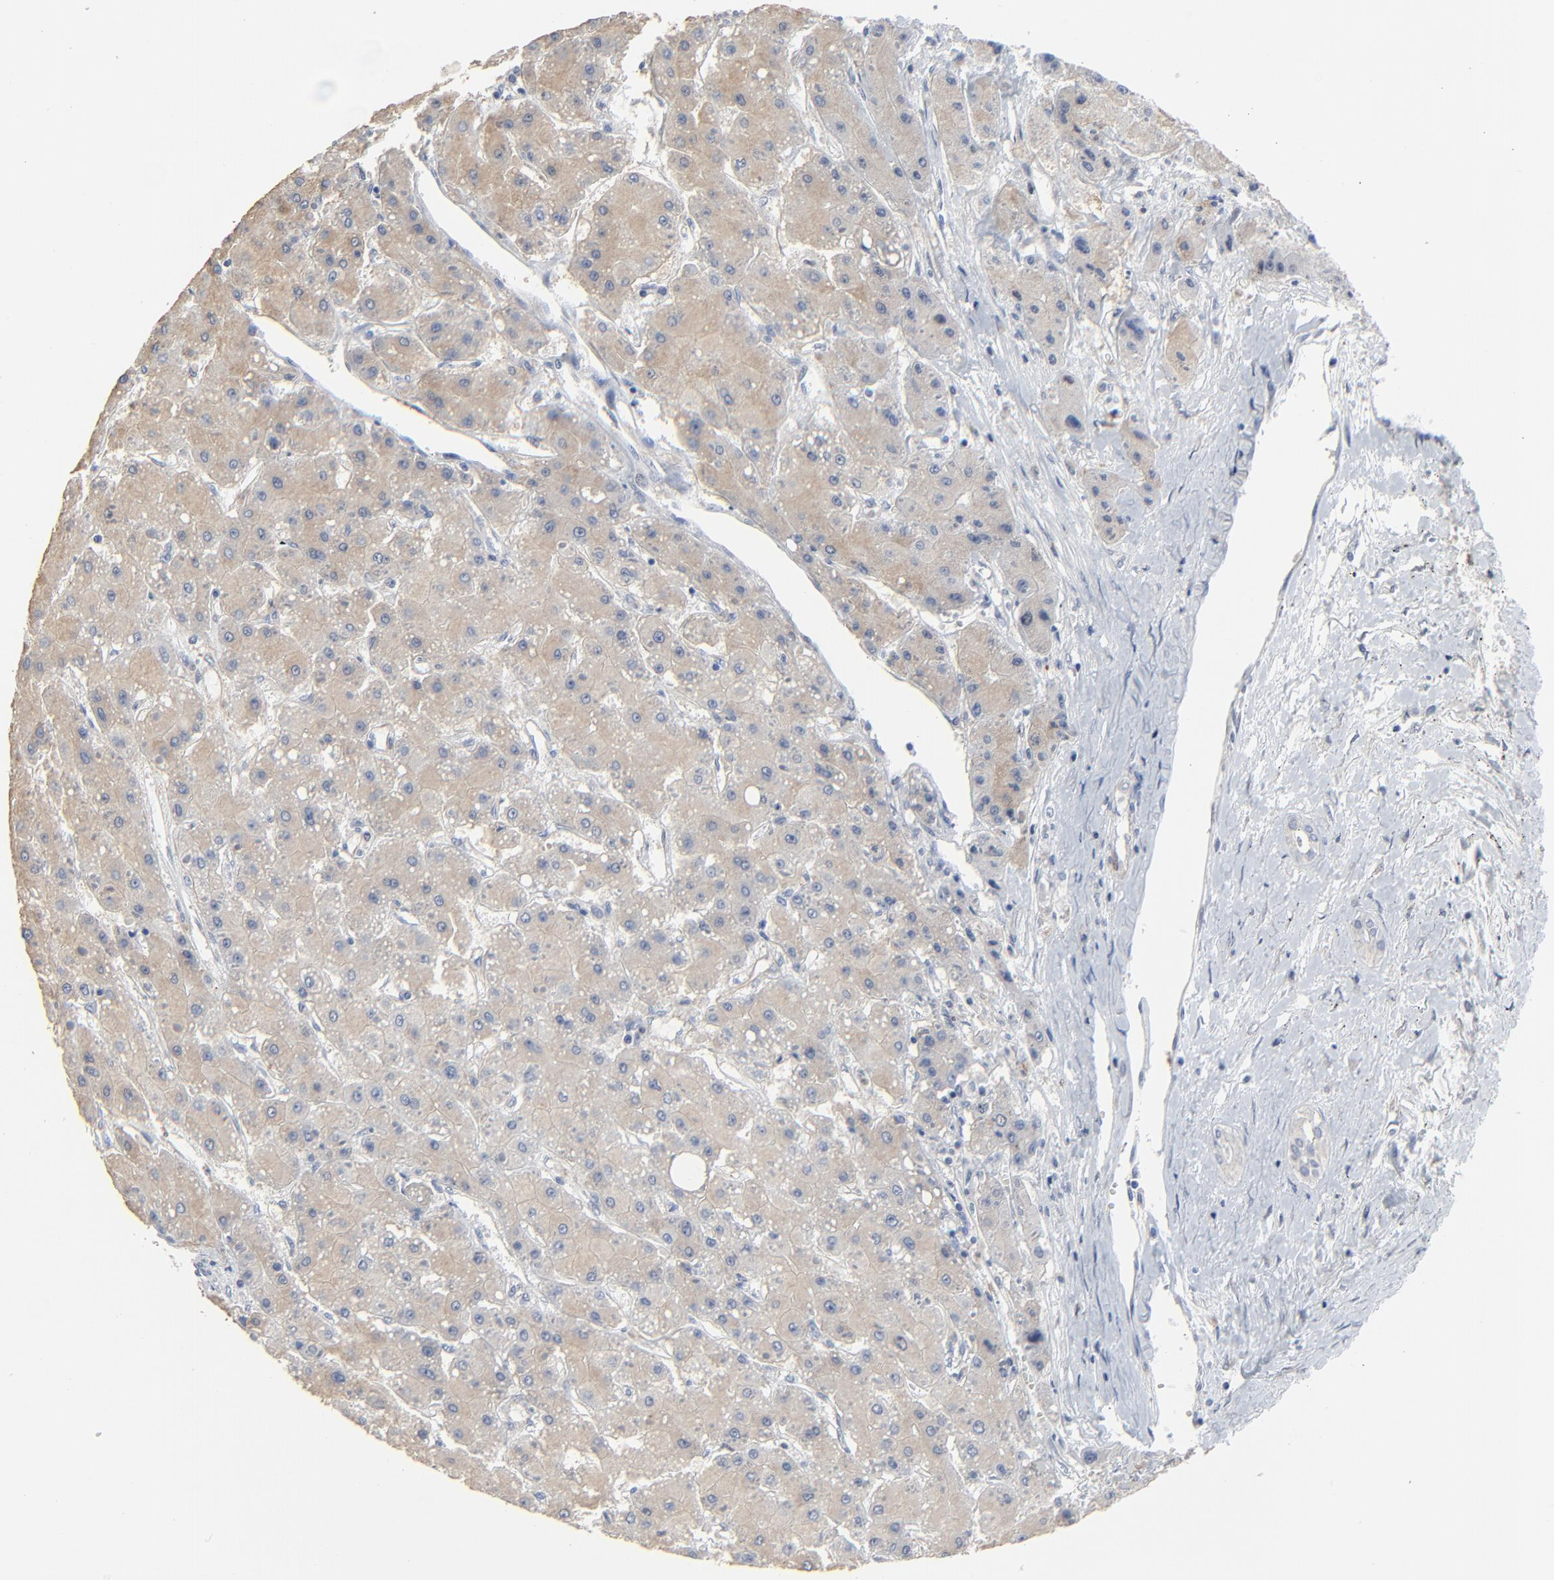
{"staining": {"intensity": "weak", "quantity": ">75%", "location": "cytoplasmic/membranous"}, "tissue": "liver cancer", "cell_type": "Tumor cells", "image_type": "cancer", "snomed": [{"axis": "morphology", "description": "Carcinoma, Hepatocellular, NOS"}, {"axis": "topography", "description": "Liver"}], "caption": "The image shows staining of hepatocellular carcinoma (liver), revealing weak cytoplasmic/membranous protein staining (brown color) within tumor cells.", "gene": "BIRC3", "patient": {"sex": "female", "age": 52}}